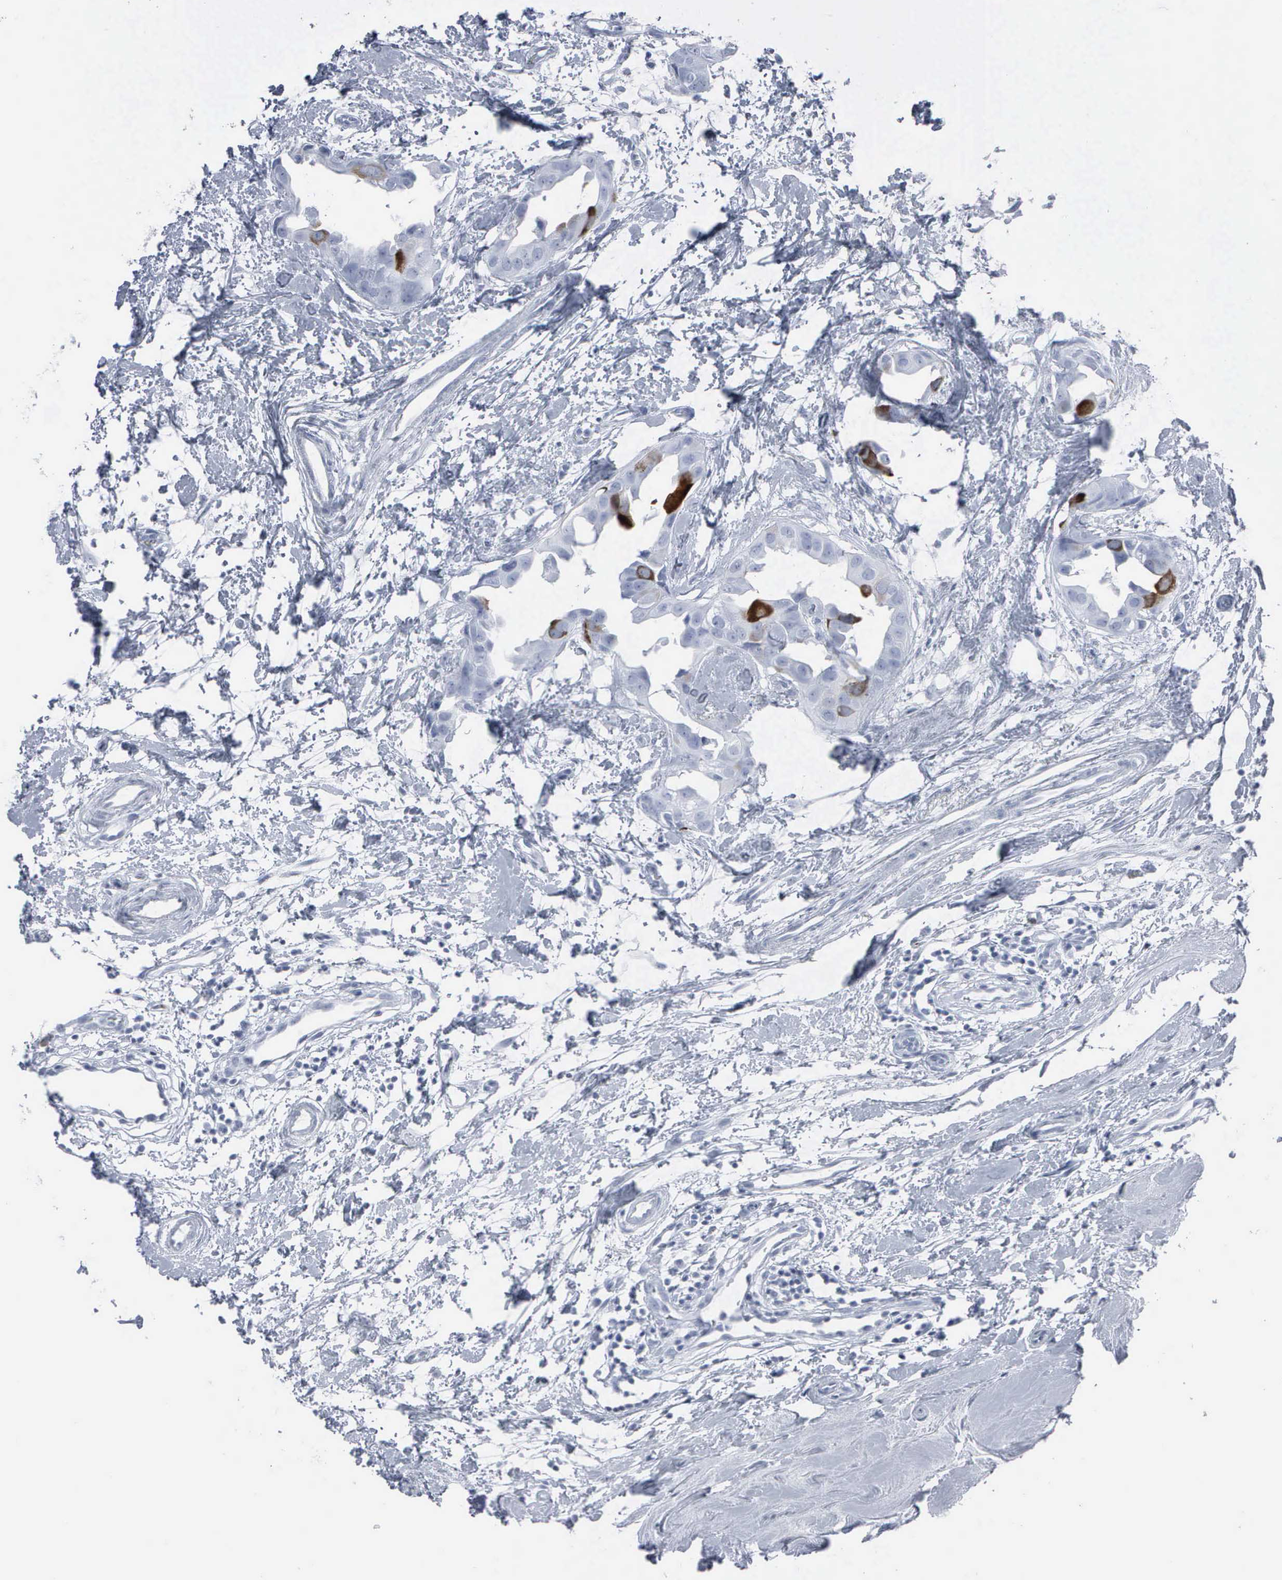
{"staining": {"intensity": "strong", "quantity": "25%-75%", "location": "cytoplasmic/membranous,nuclear"}, "tissue": "breast cancer", "cell_type": "Tumor cells", "image_type": "cancer", "snomed": [{"axis": "morphology", "description": "Duct carcinoma"}, {"axis": "topography", "description": "Breast"}], "caption": "A brown stain shows strong cytoplasmic/membranous and nuclear expression of a protein in breast invasive ductal carcinoma tumor cells. (DAB (3,3'-diaminobenzidine) IHC with brightfield microscopy, high magnification).", "gene": "CCNB1", "patient": {"sex": "female", "age": 40}}